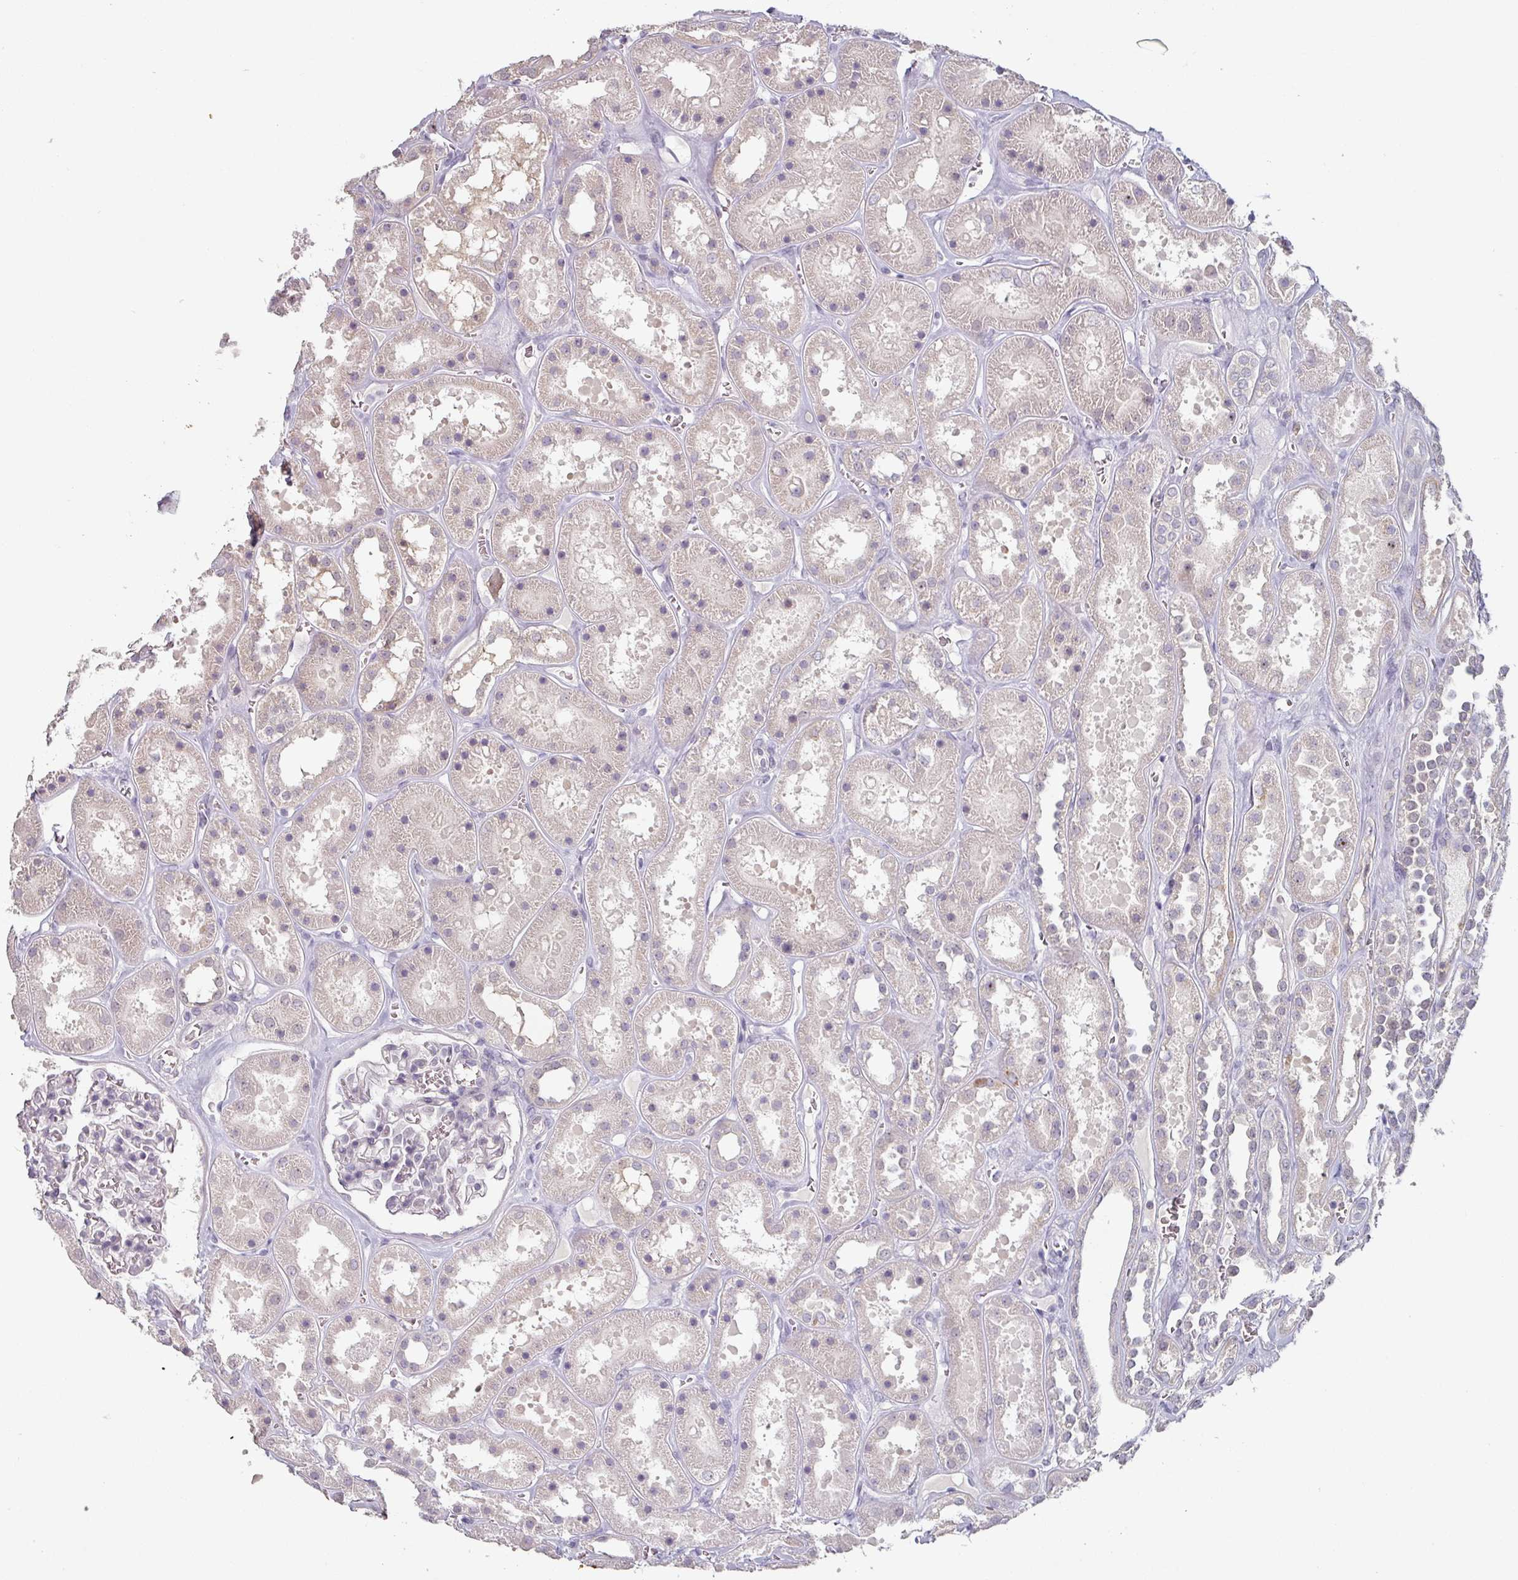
{"staining": {"intensity": "negative", "quantity": "none", "location": "none"}, "tissue": "kidney", "cell_type": "Cells in glomeruli", "image_type": "normal", "snomed": [{"axis": "morphology", "description": "Normal tissue, NOS"}, {"axis": "topography", "description": "Kidney"}], "caption": "The histopathology image demonstrates no staining of cells in glomeruli in benign kidney. (Stains: DAB immunohistochemistry (IHC) with hematoxylin counter stain, Microscopy: brightfield microscopy at high magnification).", "gene": "ZBTB6", "patient": {"sex": "female", "age": 41}}